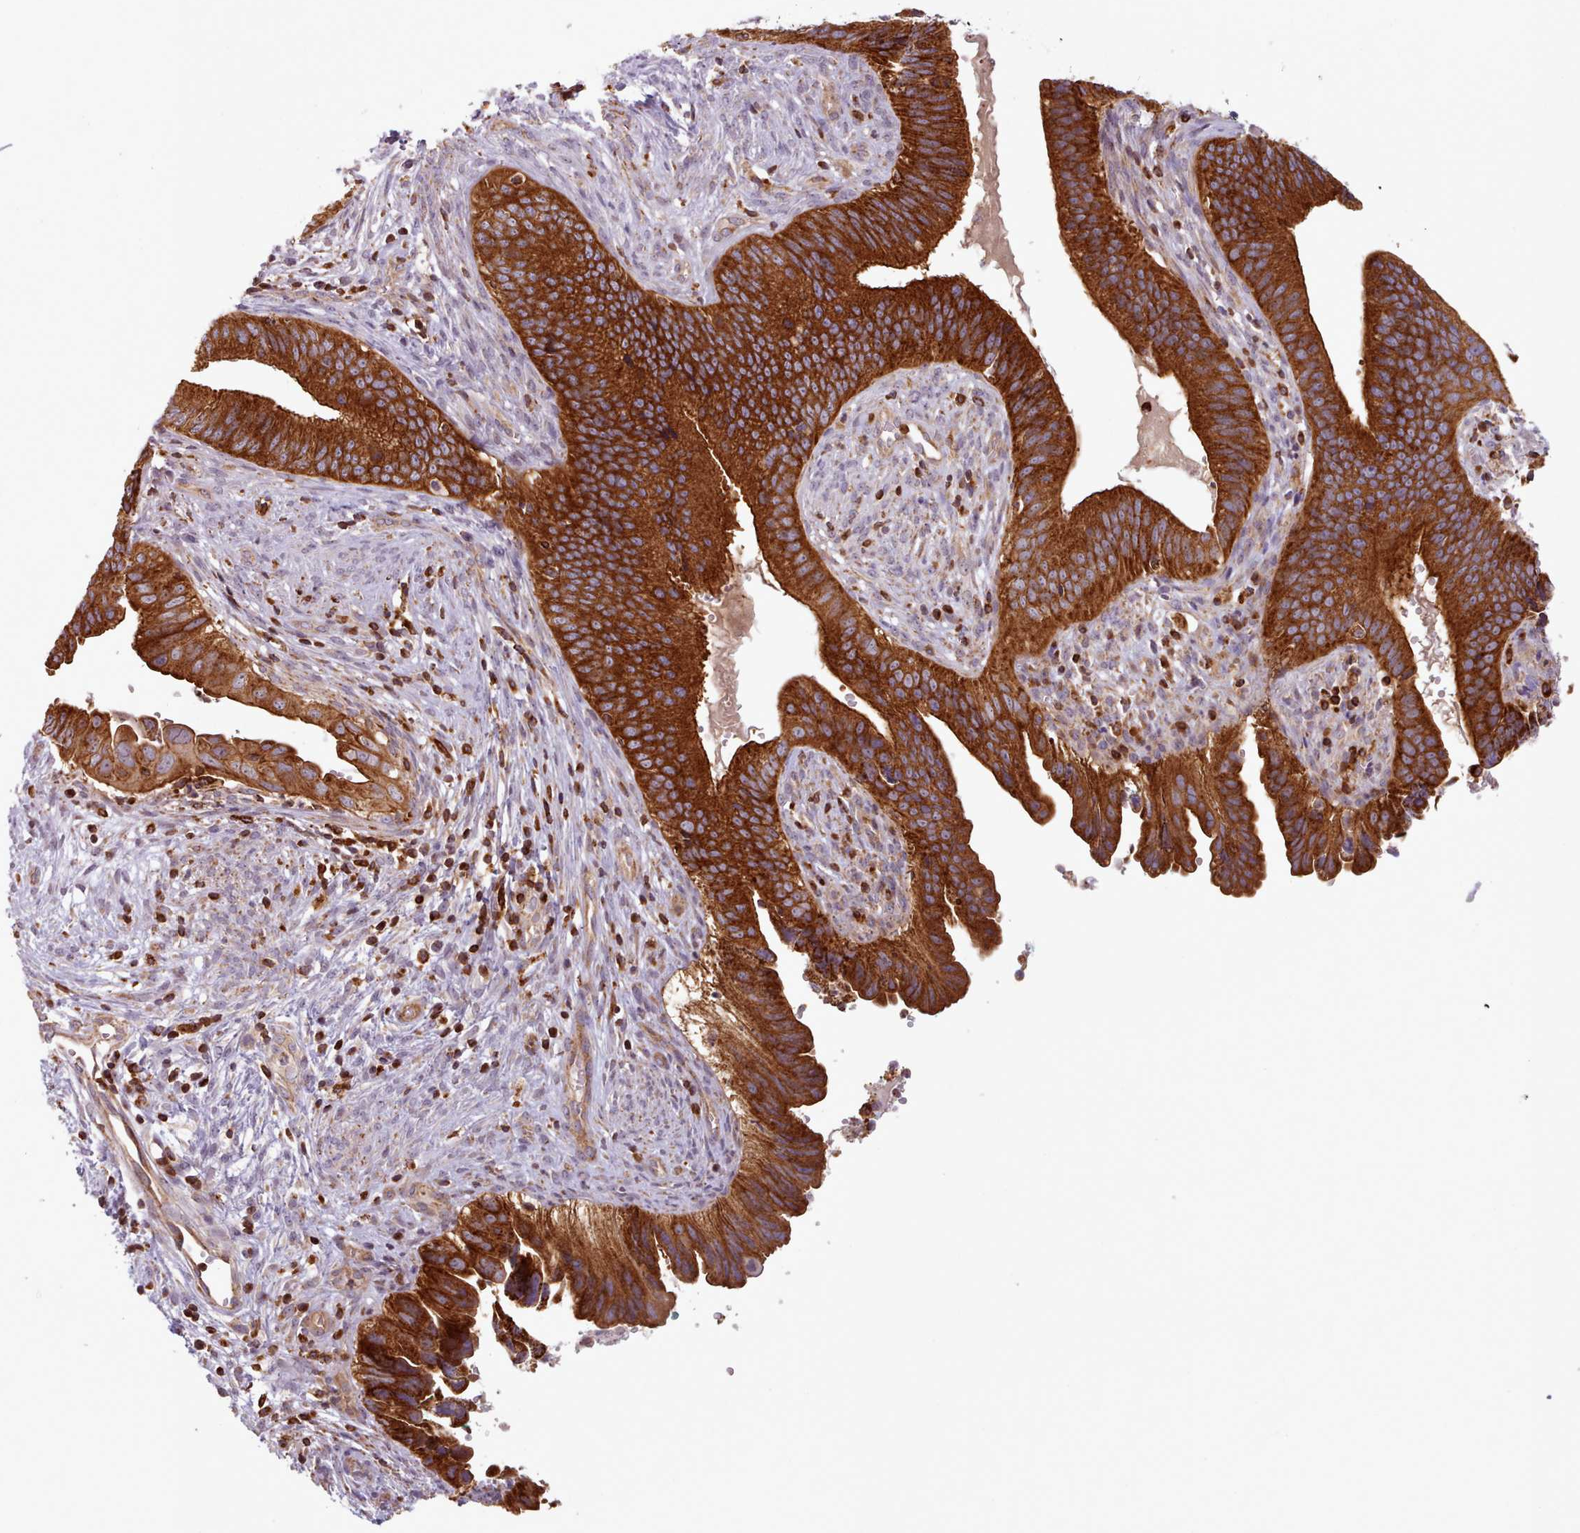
{"staining": {"intensity": "strong", "quantity": ">75%", "location": "cytoplasmic/membranous"}, "tissue": "cervical cancer", "cell_type": "Tumor cells", "image_type": "cancer", "snomed": [{"axis": "morphology", "description": "Adenocarcinoma, NOS"}, {"axis": "topography", "description": "Cervix"}], "caption": "Tumor cells reveal high levels of strong cytoplasmic/membranous staining in about >75% of cells in human cervical adenocarcinoma.", "gene": "CRYBG1", "patient": {"sex": "female", "age": 42}}